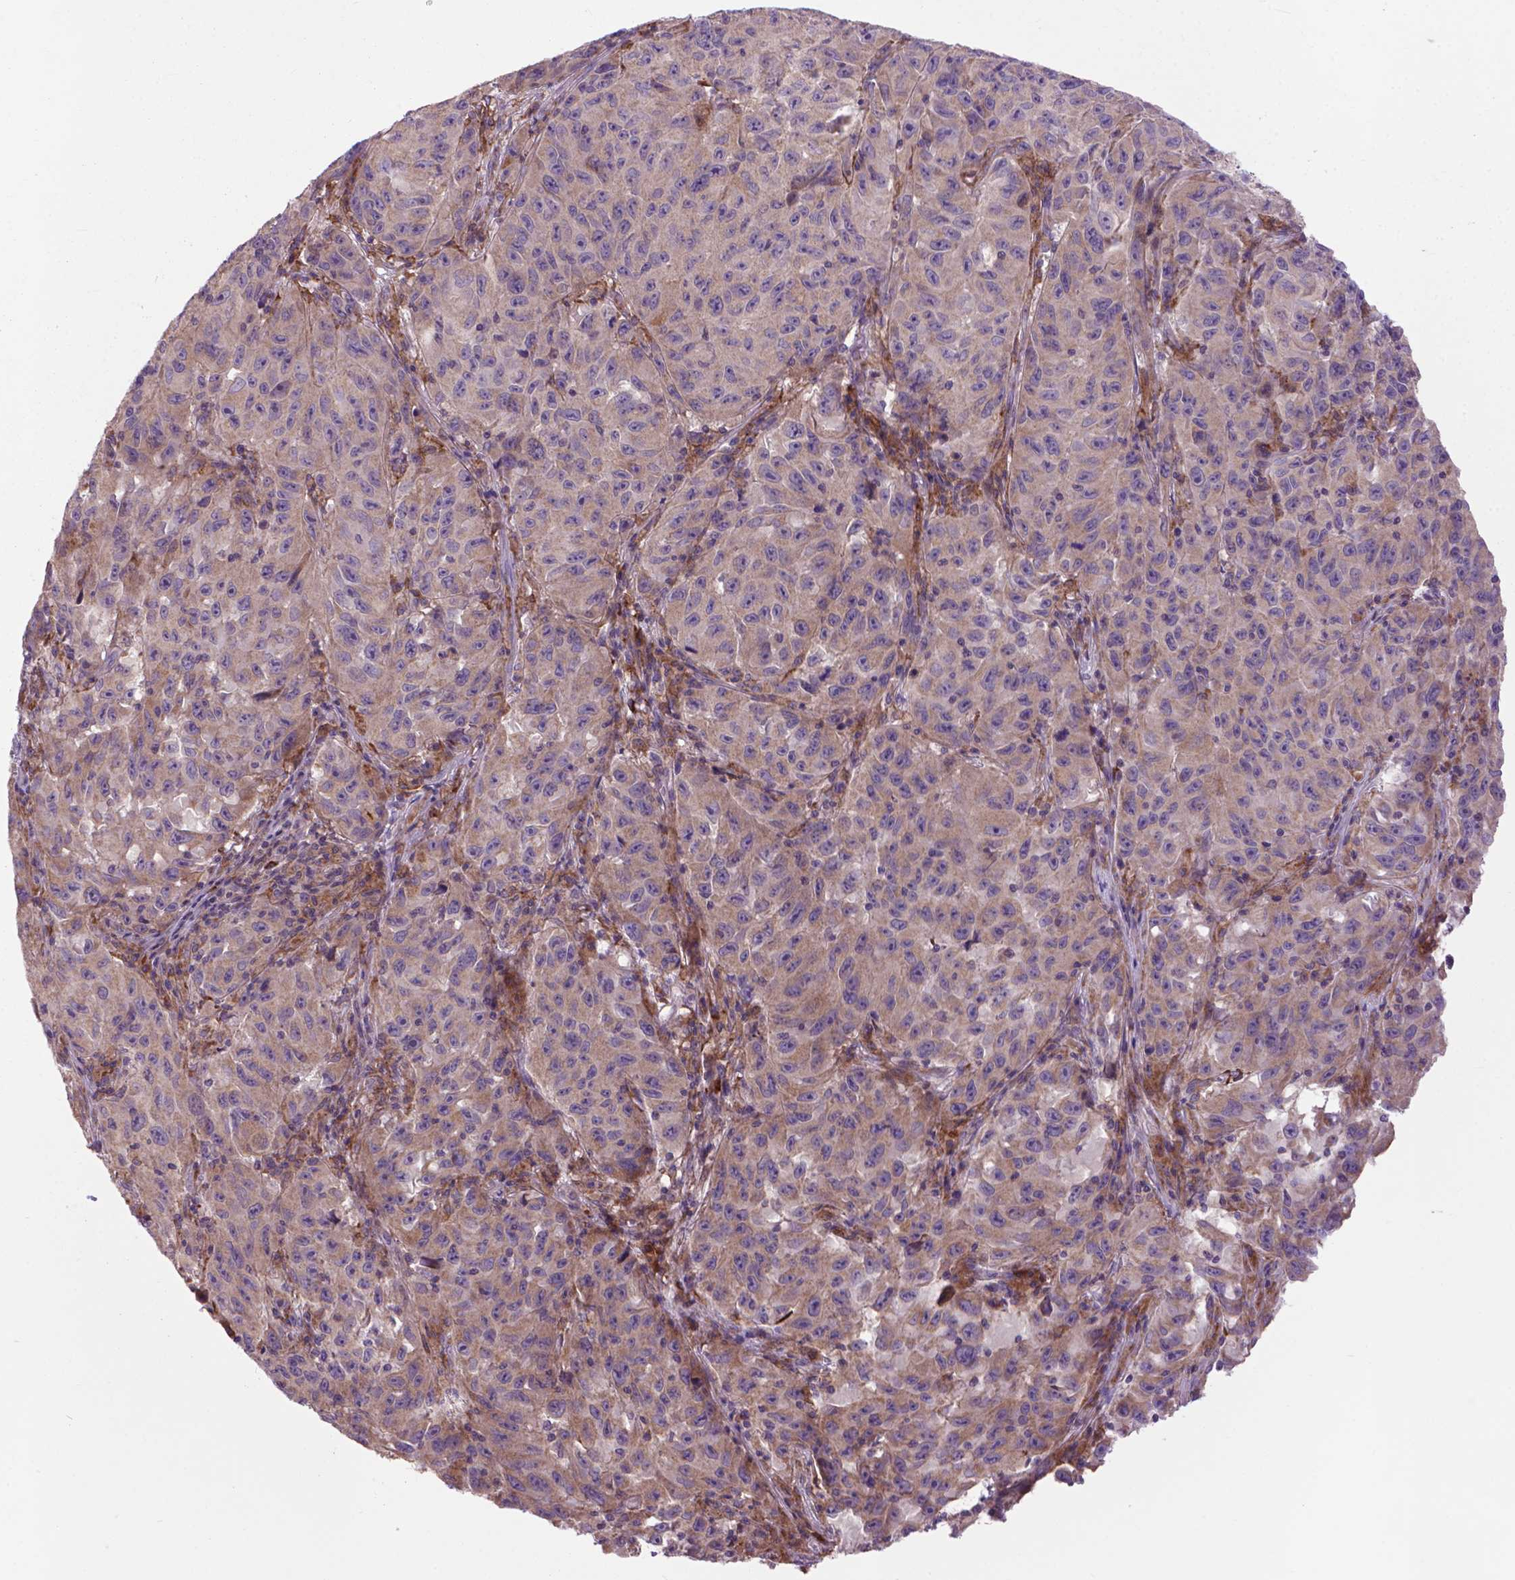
{"staining": {"intensity": "weak", "quantity": "<25%", "location": "cytoplasmic/membranous"}, "tissue": "melanoma", "cell_type": "Tumor cells", "image_type": "cancer", "snomed": [{"axis": "morphology", "description": "Malignant melanoma, NOS"}, {"axis": "topography", "description": "Vulva, labia, clitoris and Bartholin´s gland, NO"}], "caption": "This is an immunohistochemistry (IHC) micrograph of melanoma. There is no positivity in tumor cells.", "gene": "MYH14", "patient": {"sex": "female", "age": 75}}